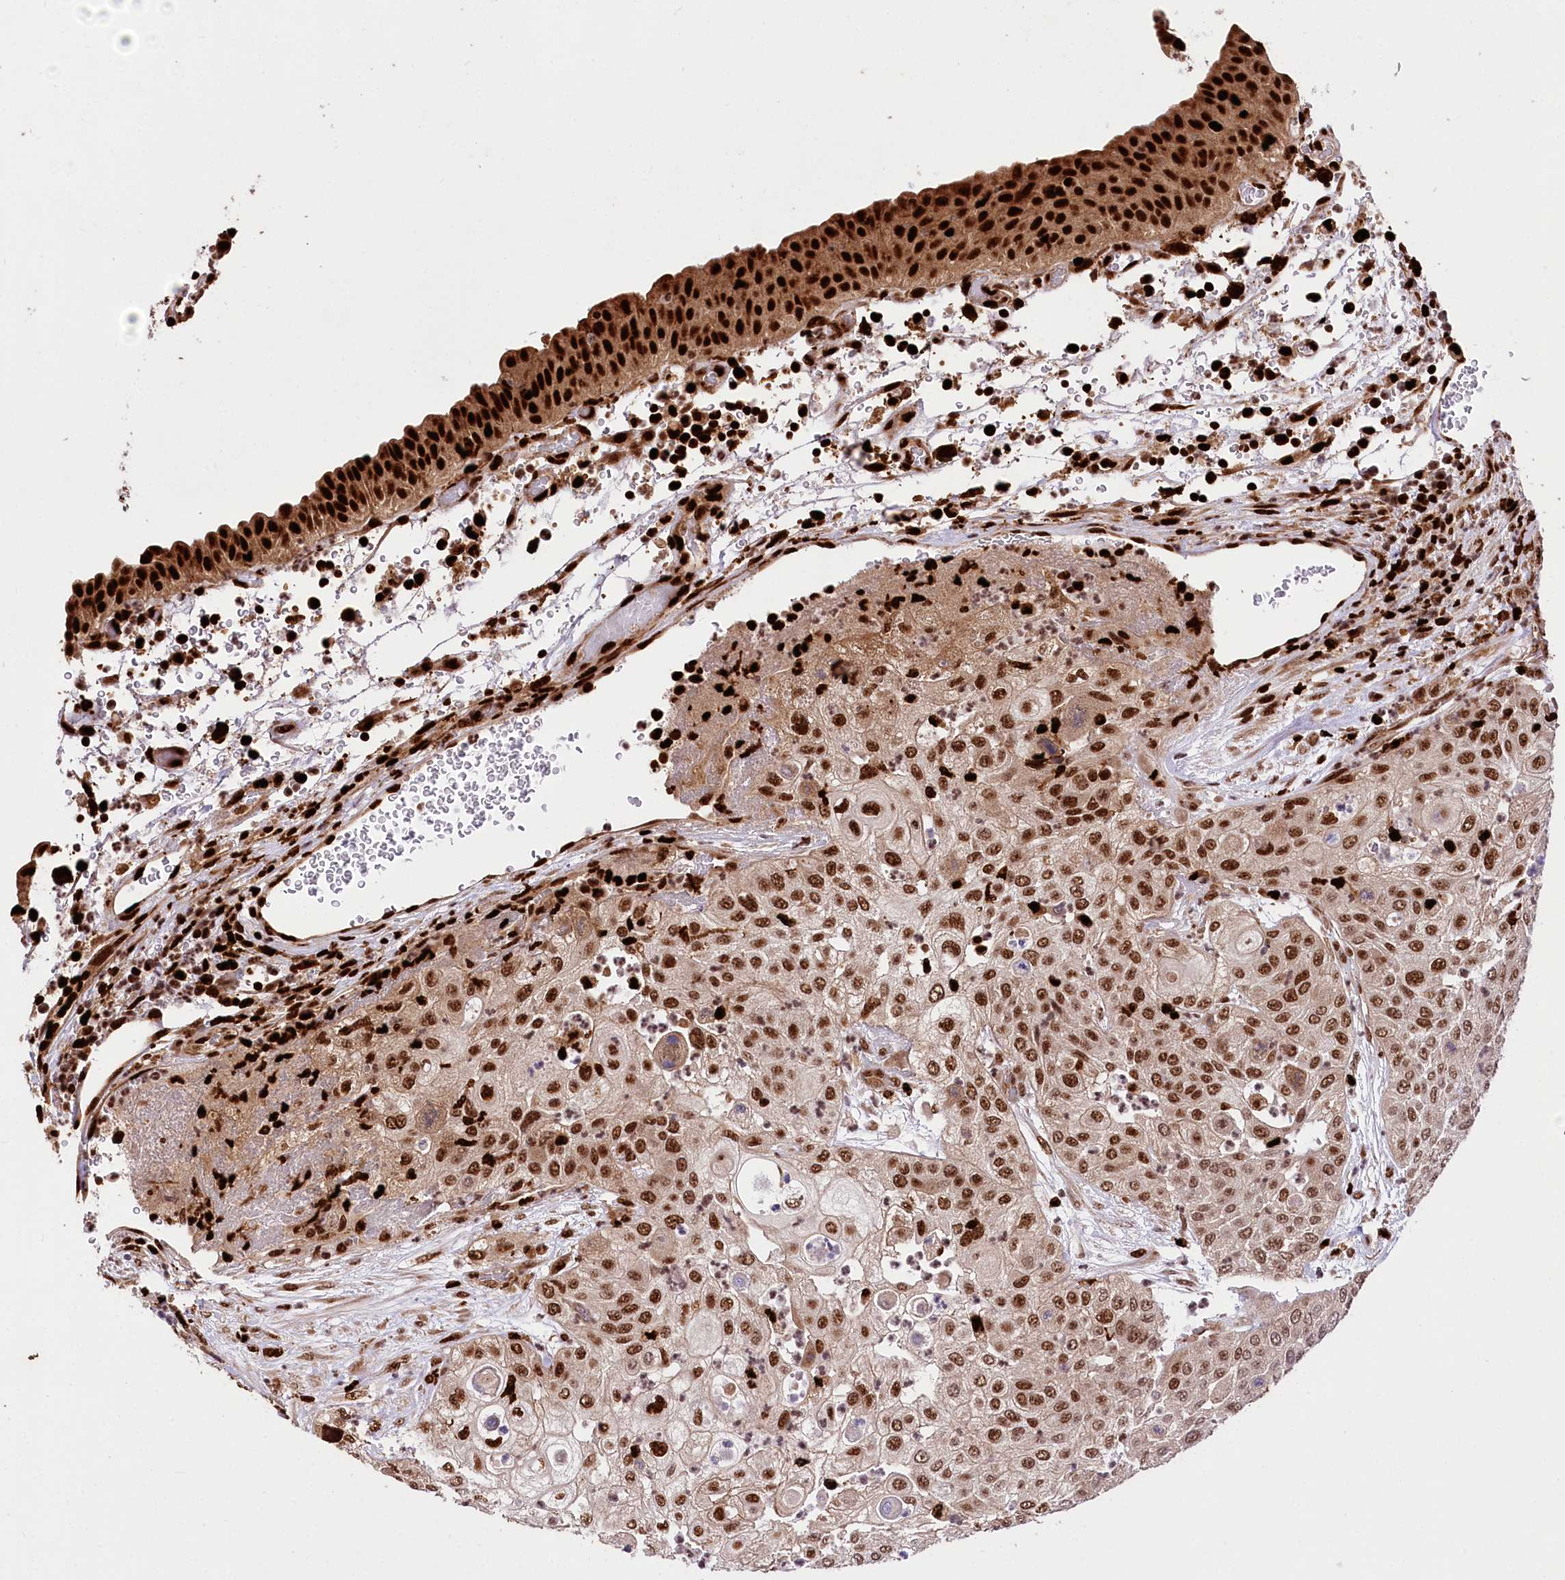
{"staining": {"intensity": "strong", "quantity": ">75%", "location": "nuclear"}, "tissue": "urothelial cancer", "cell_type": "Tumor cells", "image_type": "cancer", "snomed": [{"axis": "morphology", "description": "Urothelial carcinoma, High grade"}, {"axis": "topography", "description": "Urinary bladder"}], "caption": "Protein analysis of urothelial cancer tissue demonstrates strong nuclear expression in approximately >75% of tumor cells.", "gene": "FIGN", "patient": {"sex": "female", "age": 79}}